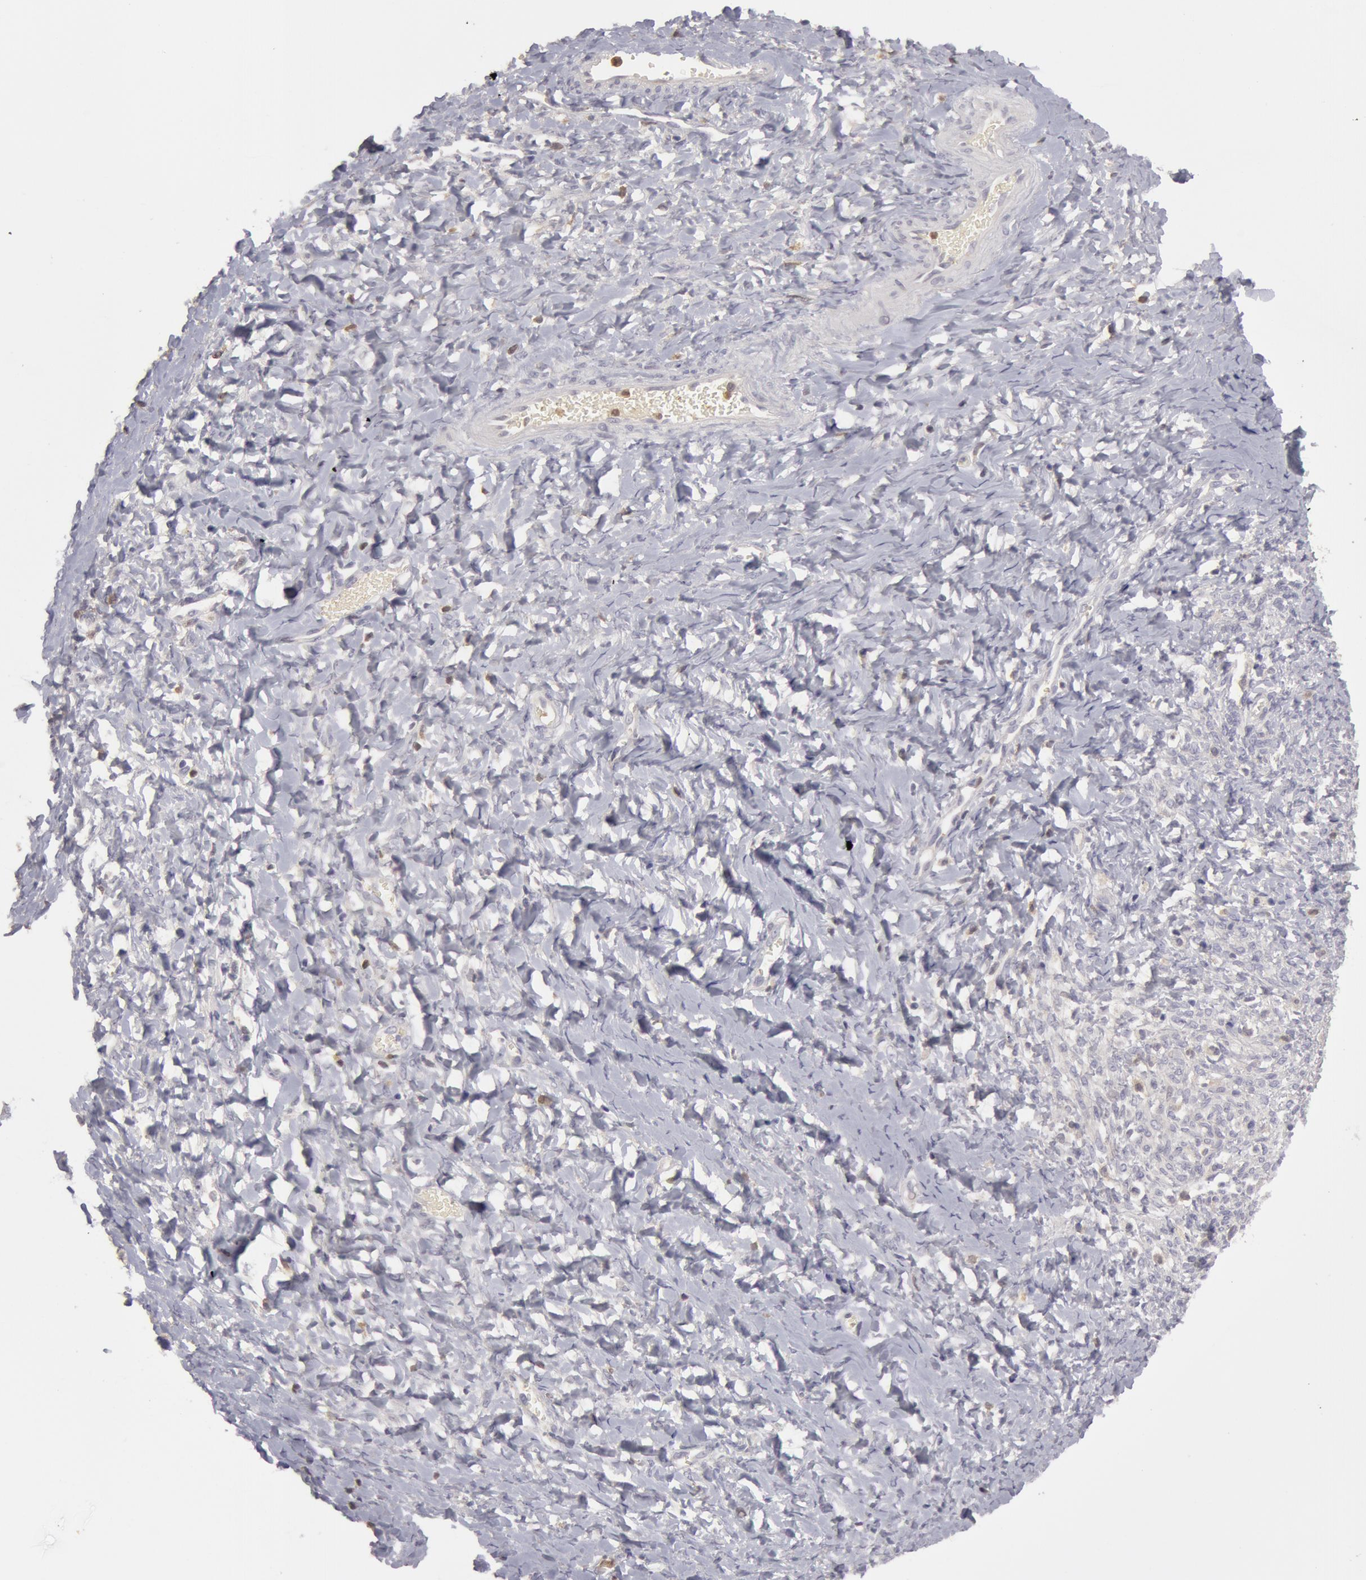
{"staining": {"intensity": "negative", "quantity": "none", "location": "none"}, "tissue": "smooth muscle", "cell_type": "Smooth muscle cells", "image_type": "normal", "snomed": [{"axis": "morphology", "description": "Normal tissue, NOS"}, {"axis": "topography", "description": "Uterus"}], "caption": "Histopathology image shows no protein staining in smooth muscle cells of benign smooth muscle. (Brightfield microscopy of DAB (3,3'-diaminobenzidine) immunohistochemistry at high magnification).", "gene": "CAT", "patient": {"sex": "female", "age": 56}}